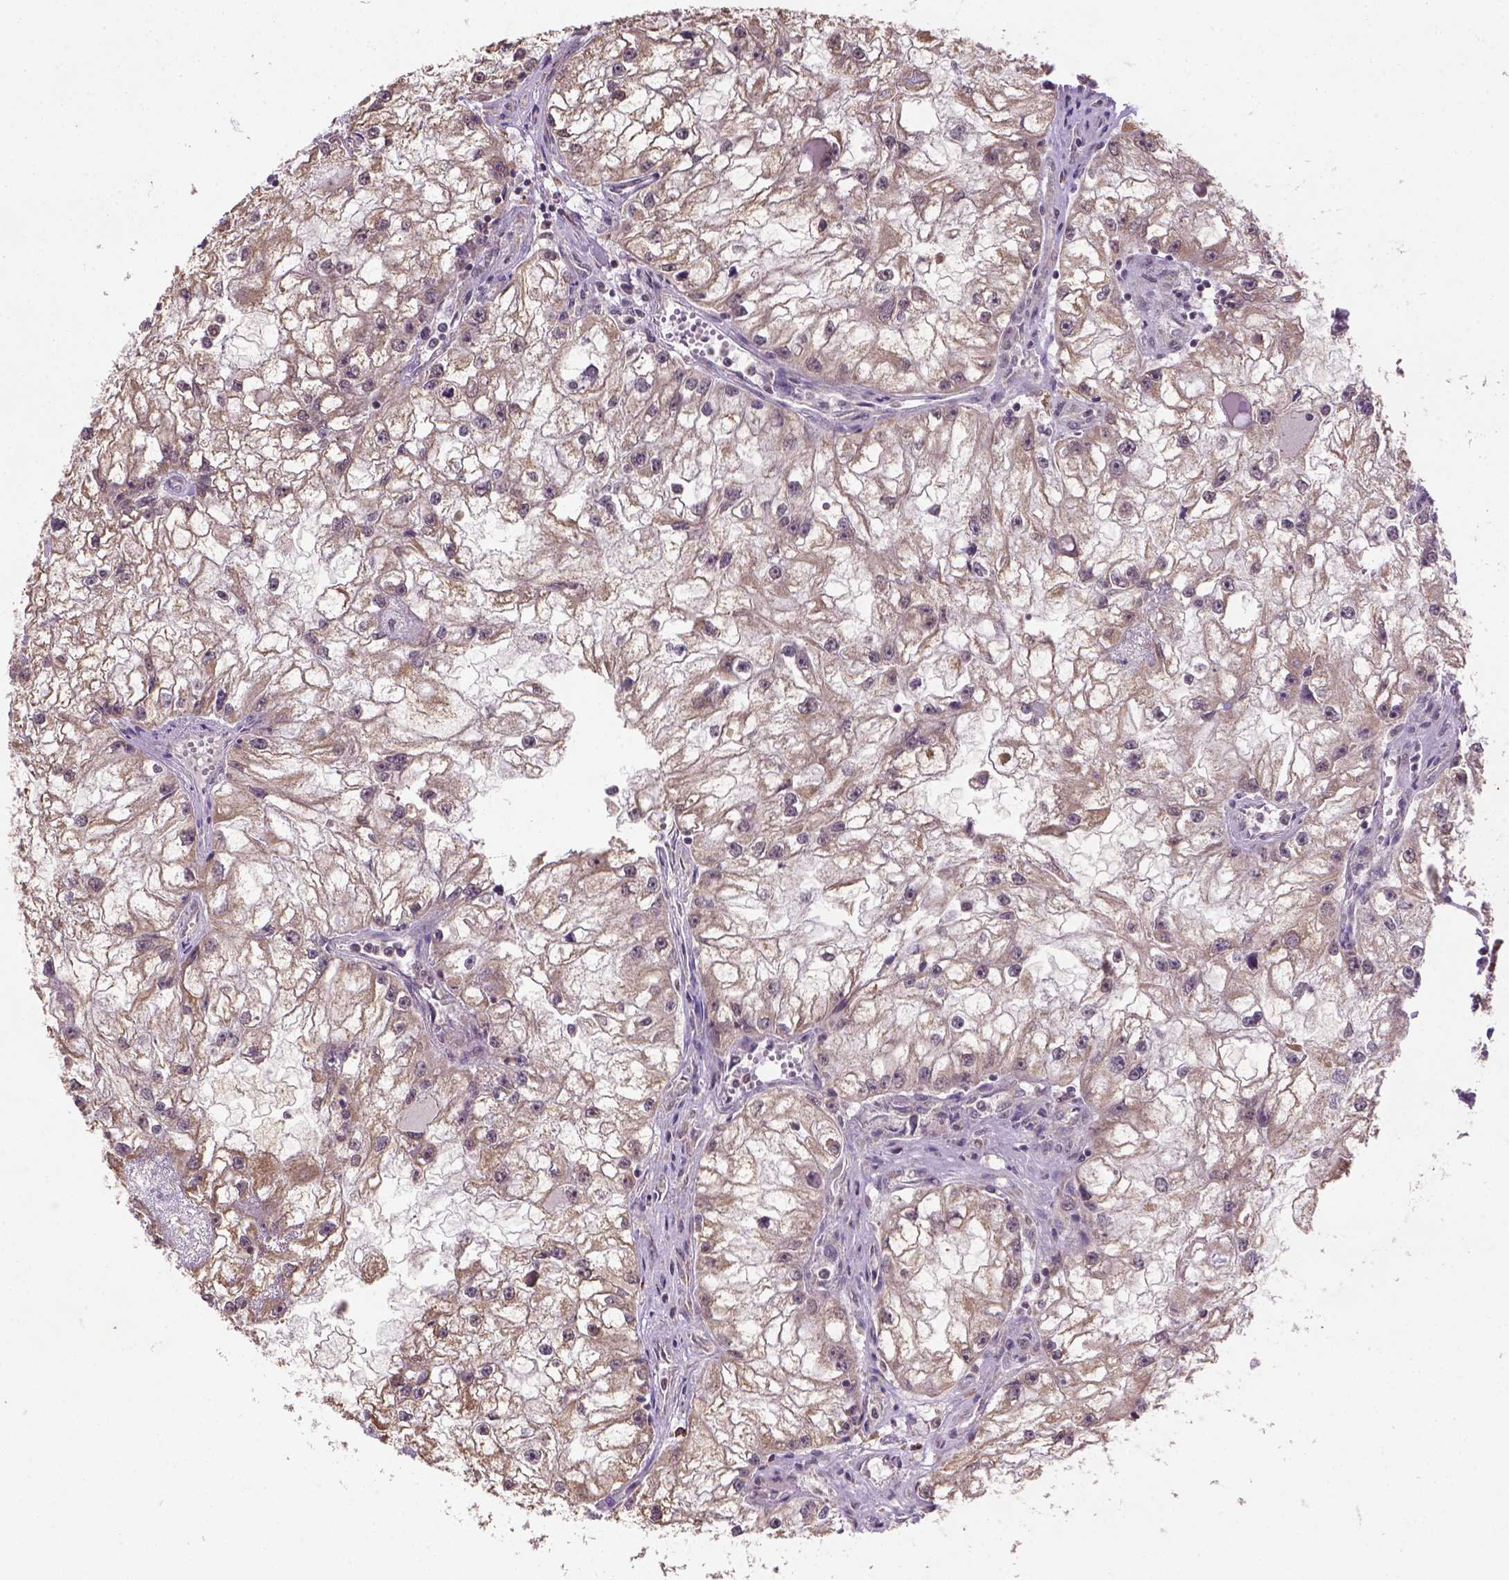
{"staining": {"intensity": "moderate", "quantity": ">75%", "location": "cytoplasmic/membranous"}, "tissue": "renal cancer", "cell_type": "Tumor cells", "image_type": "cancer", "snomed": [{"axis": "morphology", "description": "Adenocarcinoma, NOS"}, {"axis": "topography", "description": "Kidney"}], "caption": "Adenocarcinoma (renal) stained with a brown dye demonstrates moderate cytoplasmic/membranous positive expression in about >75% of tumor cells.", "gene": "NUDT10", "patient": {"sex": "male", "age": 59}}